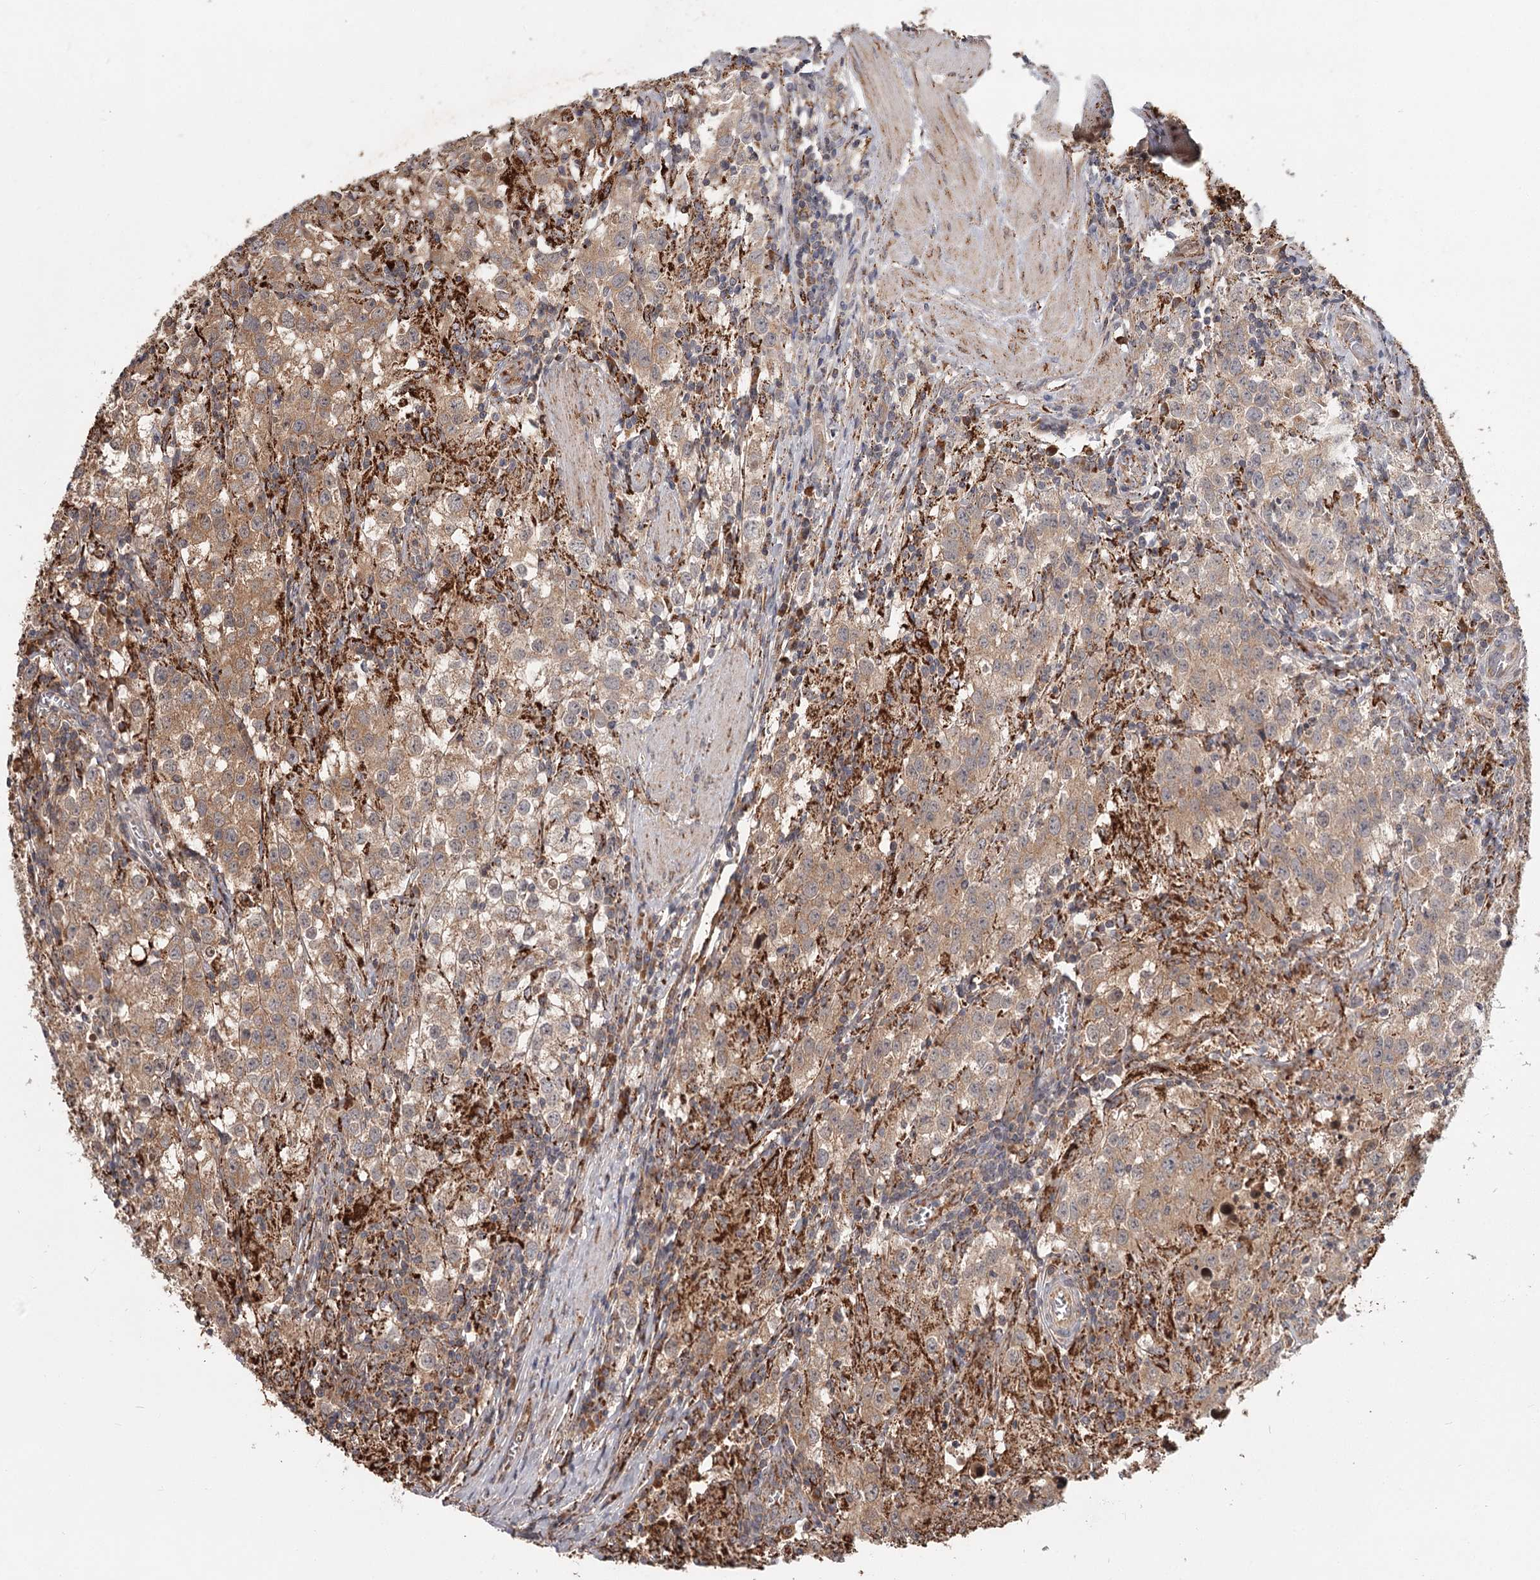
{"staining": {"intensity": "moderate", "quantity": "25%-75%", "location": "cytoplasmic/membranous"}, "tissue": "testis cancer", "cell_type": "Tumor cells", "image_type": "cancer", "snomed": [{"axis": "morphology", "description": "Seminoma, NOS"}, {"axis": "morphology", "description": "Carcinoma, Embryonal, NOS"}, {"axis": "topography", "description": "Testis"}], "caption": "Immunohistochemical staining of testis embryonal carcinoma displays medium levels of moderate cytoplasmic/membranous protein expression in about 25%-75% of tumor cells.", "gene": "CDC123", "patient": {"sex": "male", "age": 43}}